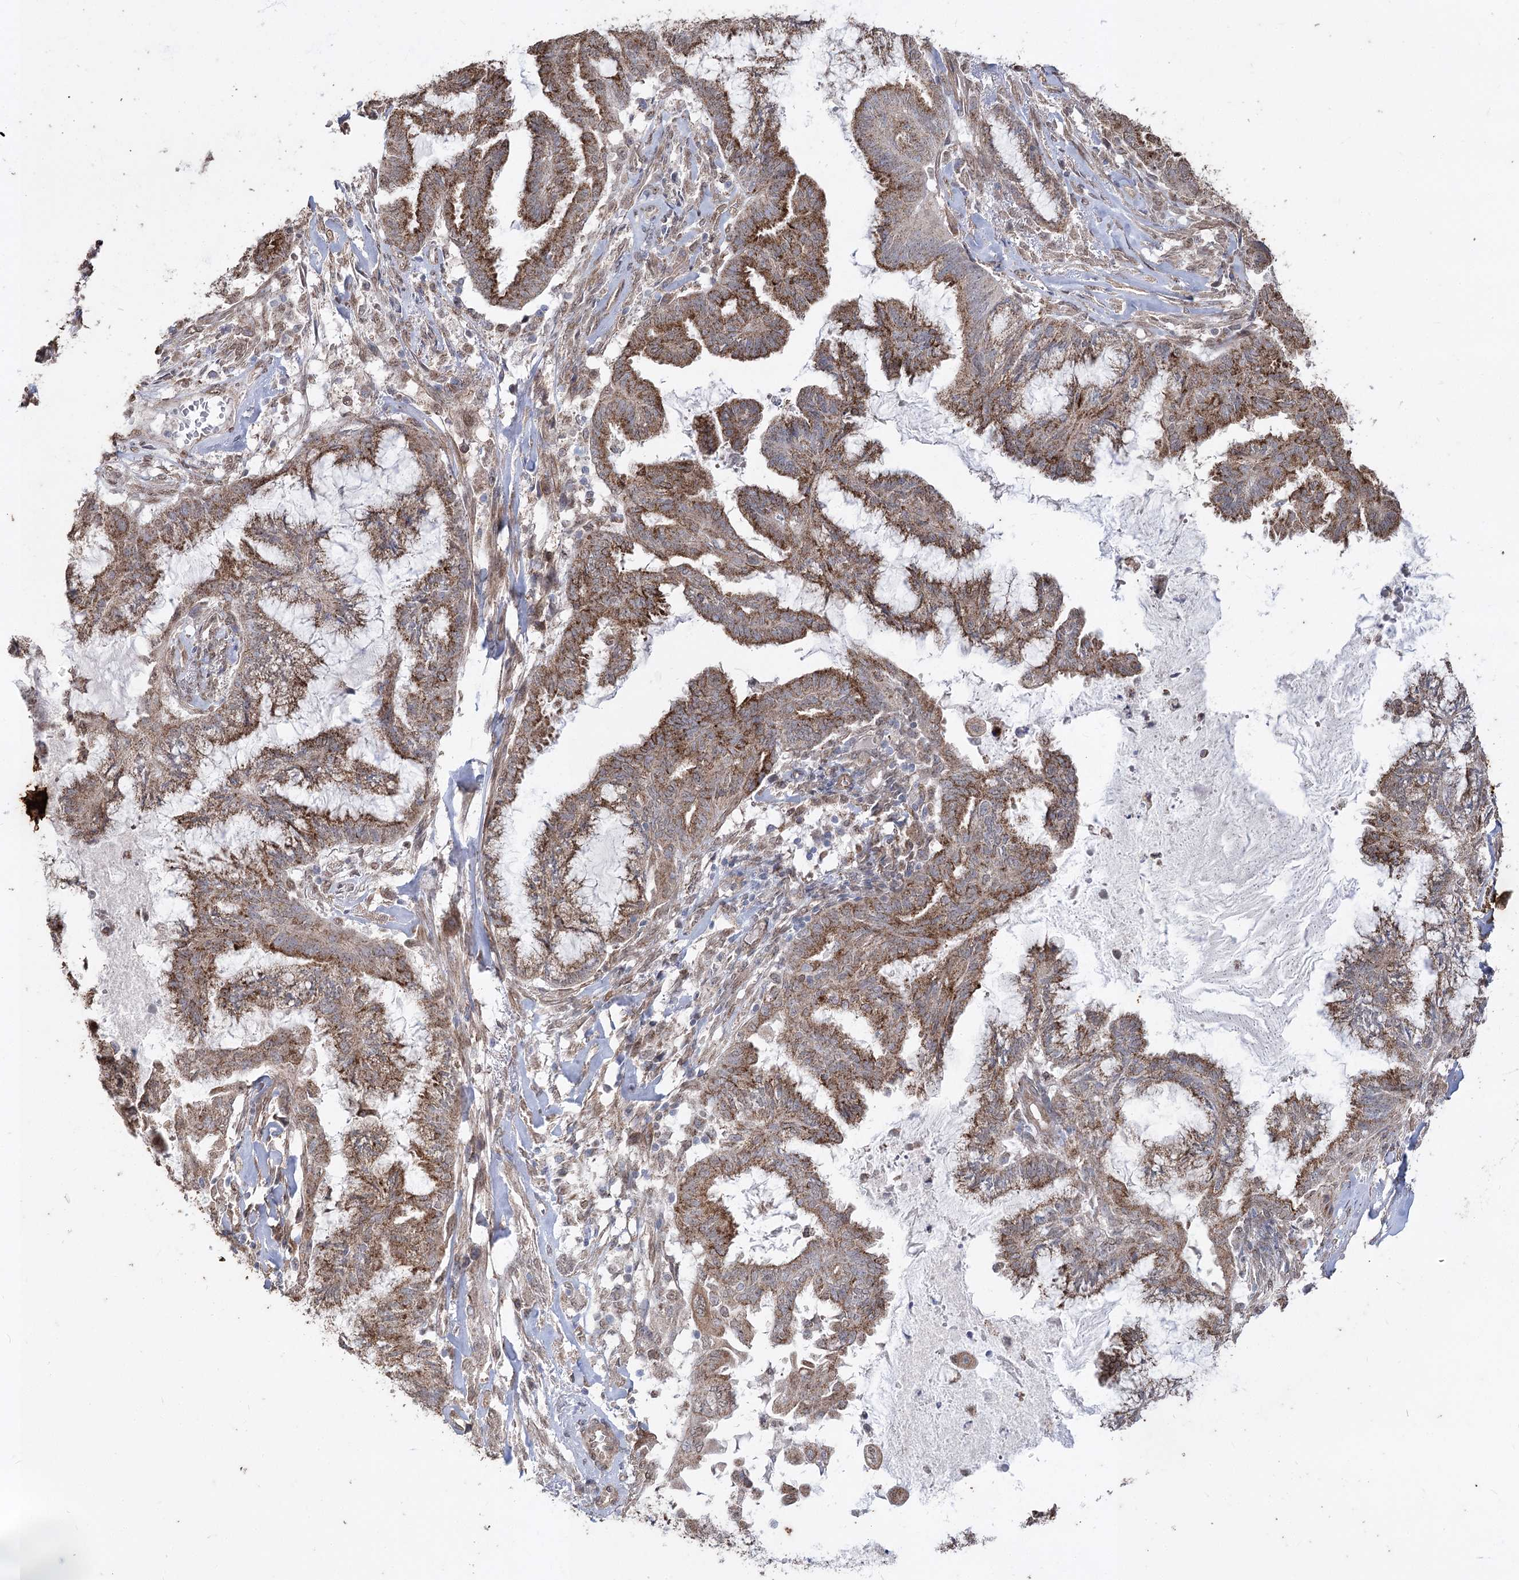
{"staining": {"intensity": "strong", "quantity": ">75%", "location": "cytoplasmic/membranous"}, "tissue": "endometrial cancer", "cell_type": "Tumor cells", "image_type": "cancer", "snomed": [{"axis": "morphology", "description": "Adenocarcinoma, NOS"}, {"axis": "topography", "description": "Endometrium"}], "caption": "Endometrial cancer stained with a brown dye reveals strong cytoplasmic/membranous positive expression in approximately >75% of tumor cells.", "gene": "ZSCAN23", "patient": {"sex": "female", "age": 86}}